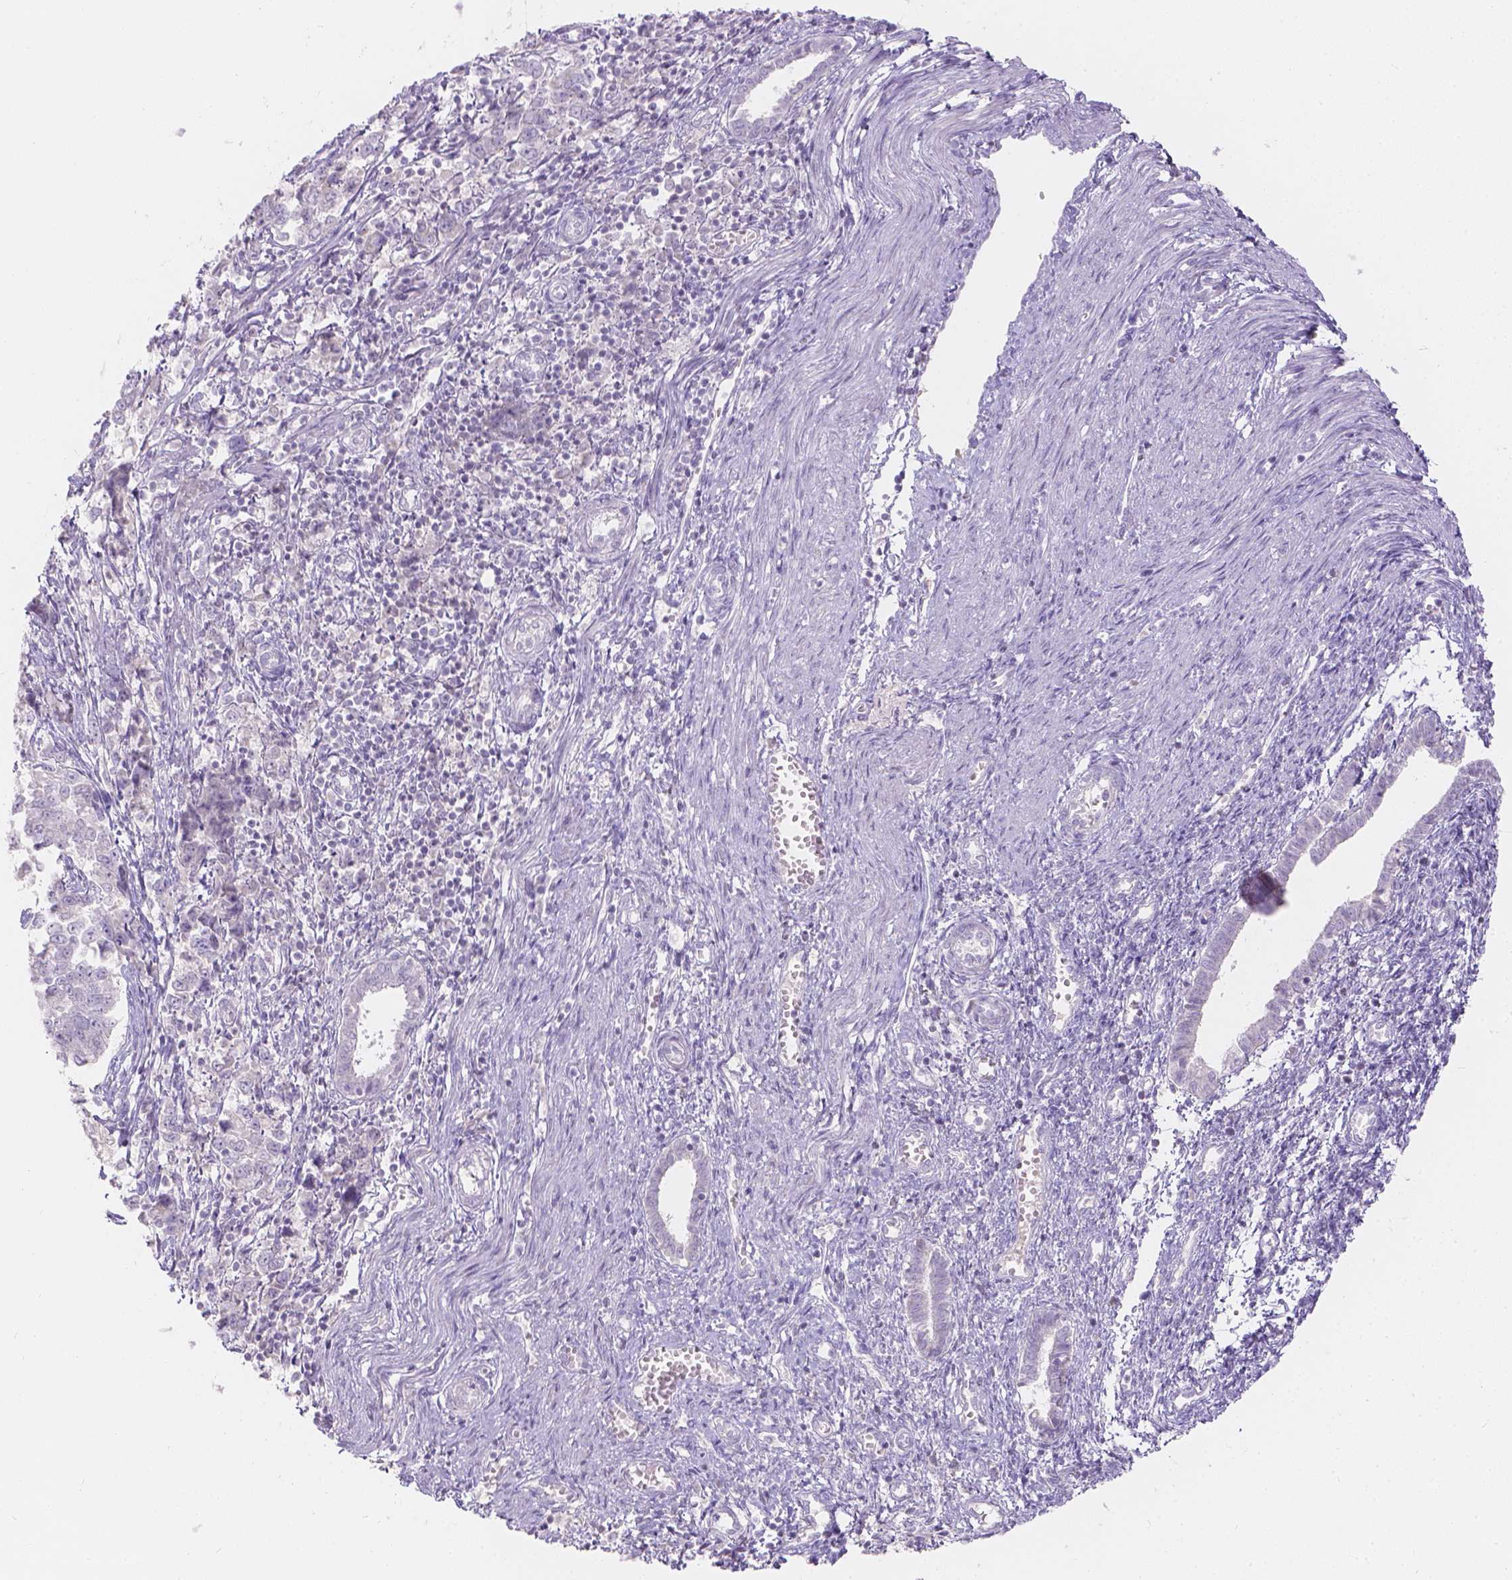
{"staining": {"intensity": "negative", "quantity": "none", "location": "none"}, "tissue": "endometrial cancer", "cell_type": "Tumor cells", "image_type": "cancer", "snomed": [{"axis": "morphology", "description": "Adenocarcinoma, NOS"}, {"axis": "topography", "description": "Endometrium"}], "caption": "High power microscopy photomicrograph of an IHC histopathology image of endometrial adenocarcinoma, revealing no significant staining in tumor cells.", "gene": "HTN3", "patient": {"sex": "female", "age": 43}}